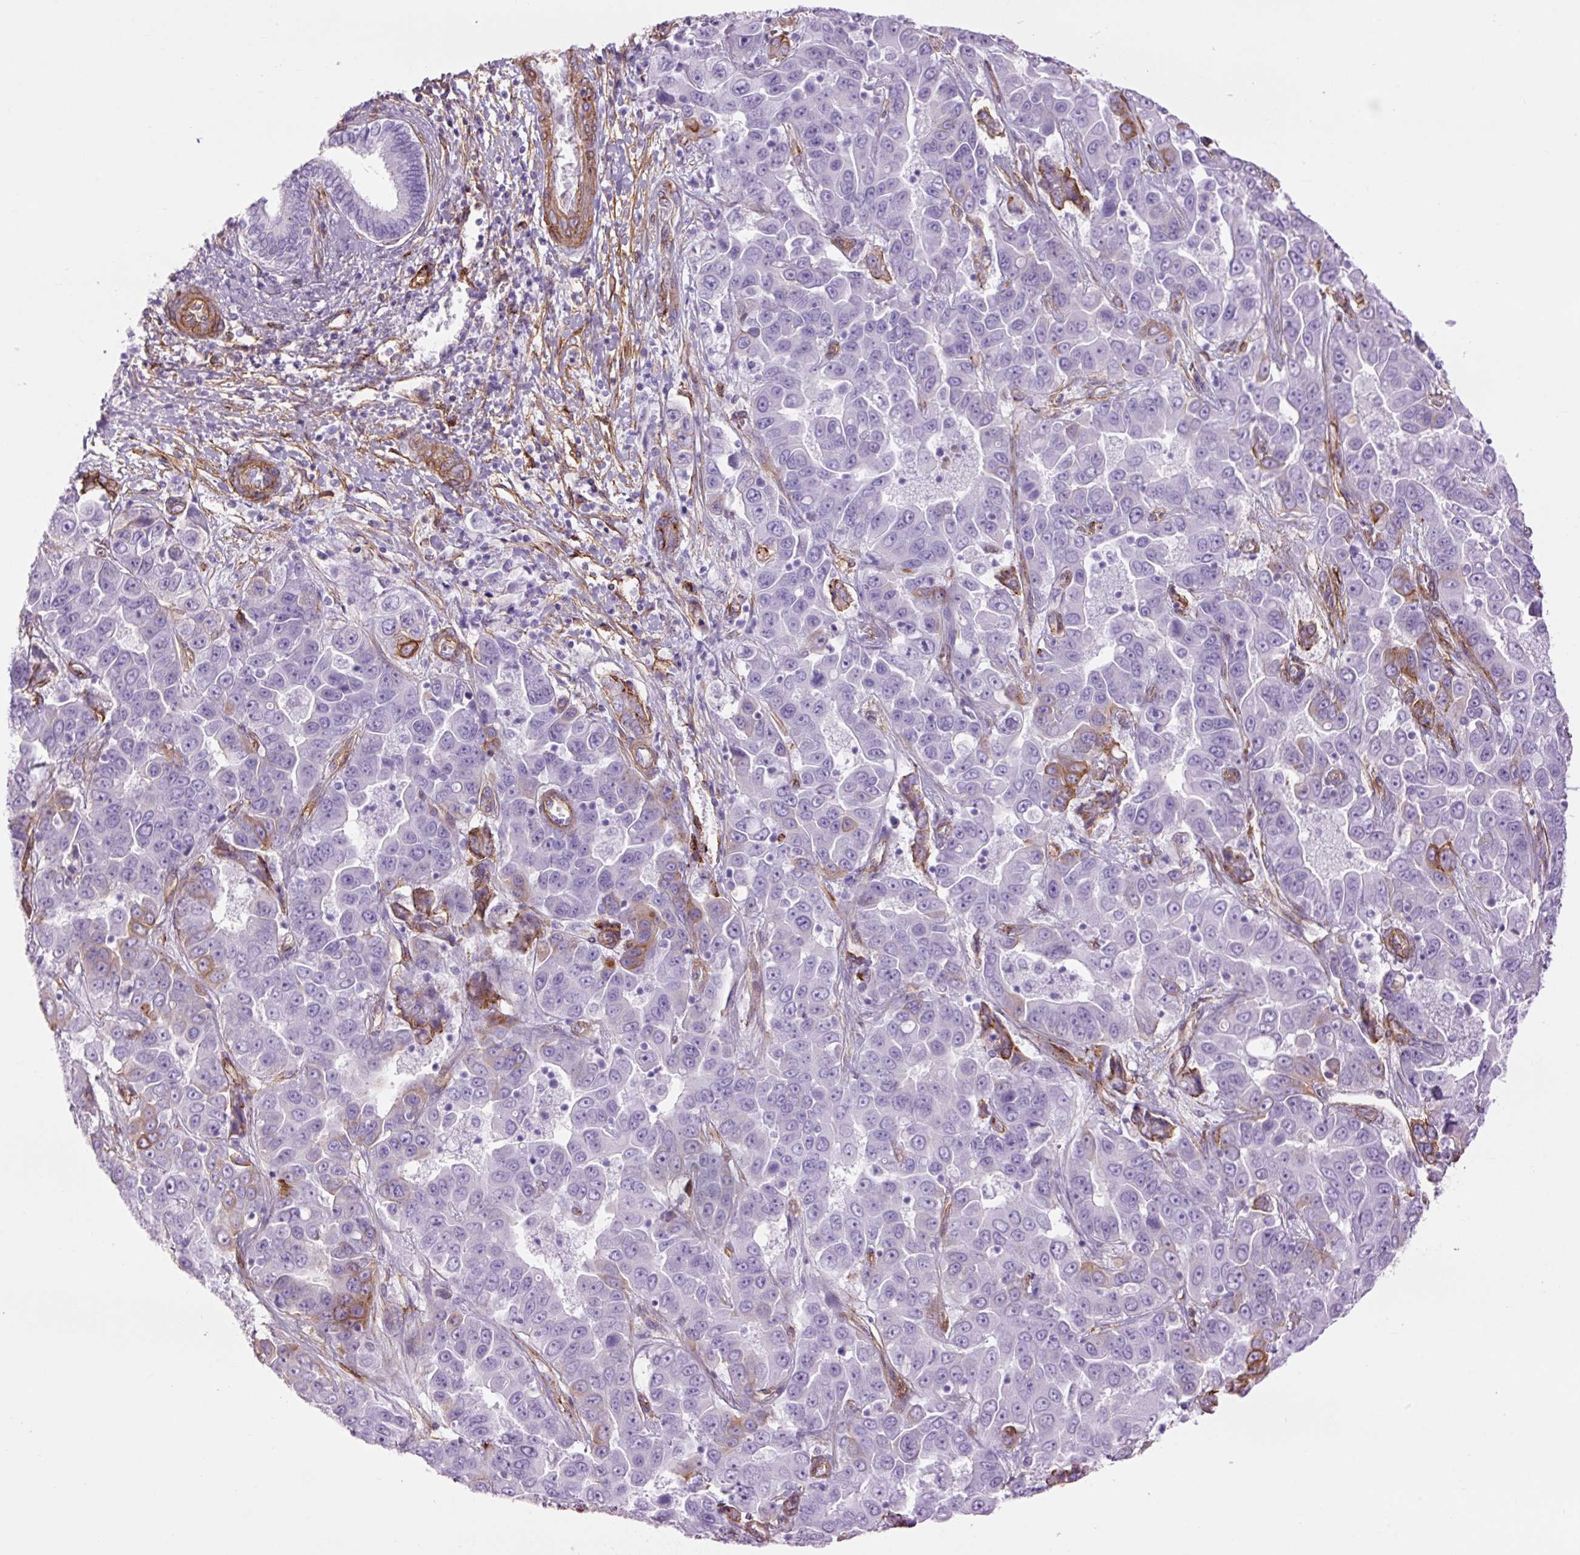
{"staining": {"intensity": "moderate", "quantity": "<25%", "location": "cytoplasmic/membranous"}, "tissue": "liver cancer", "cell_type": "Tumor cells", "image_type": "cancer", "snomed": [{"axis": "morphology", "description": "Cholangiocarcinoma"}, {"axis": "topography", "description": "Liver"}], "caption": "Immunohistochemical staining of liver cancer shows moderate cytoplasmic/membranous protein staining in about <25% of tumor cells. Using DAB (3,3'-diaminobenzidine) (brown) and hematoxylin (blue) stains, captured at high magnification using brightfield microscopy.", "gene": "CAV1", "patient": {"sex": "female", "age": 52}}